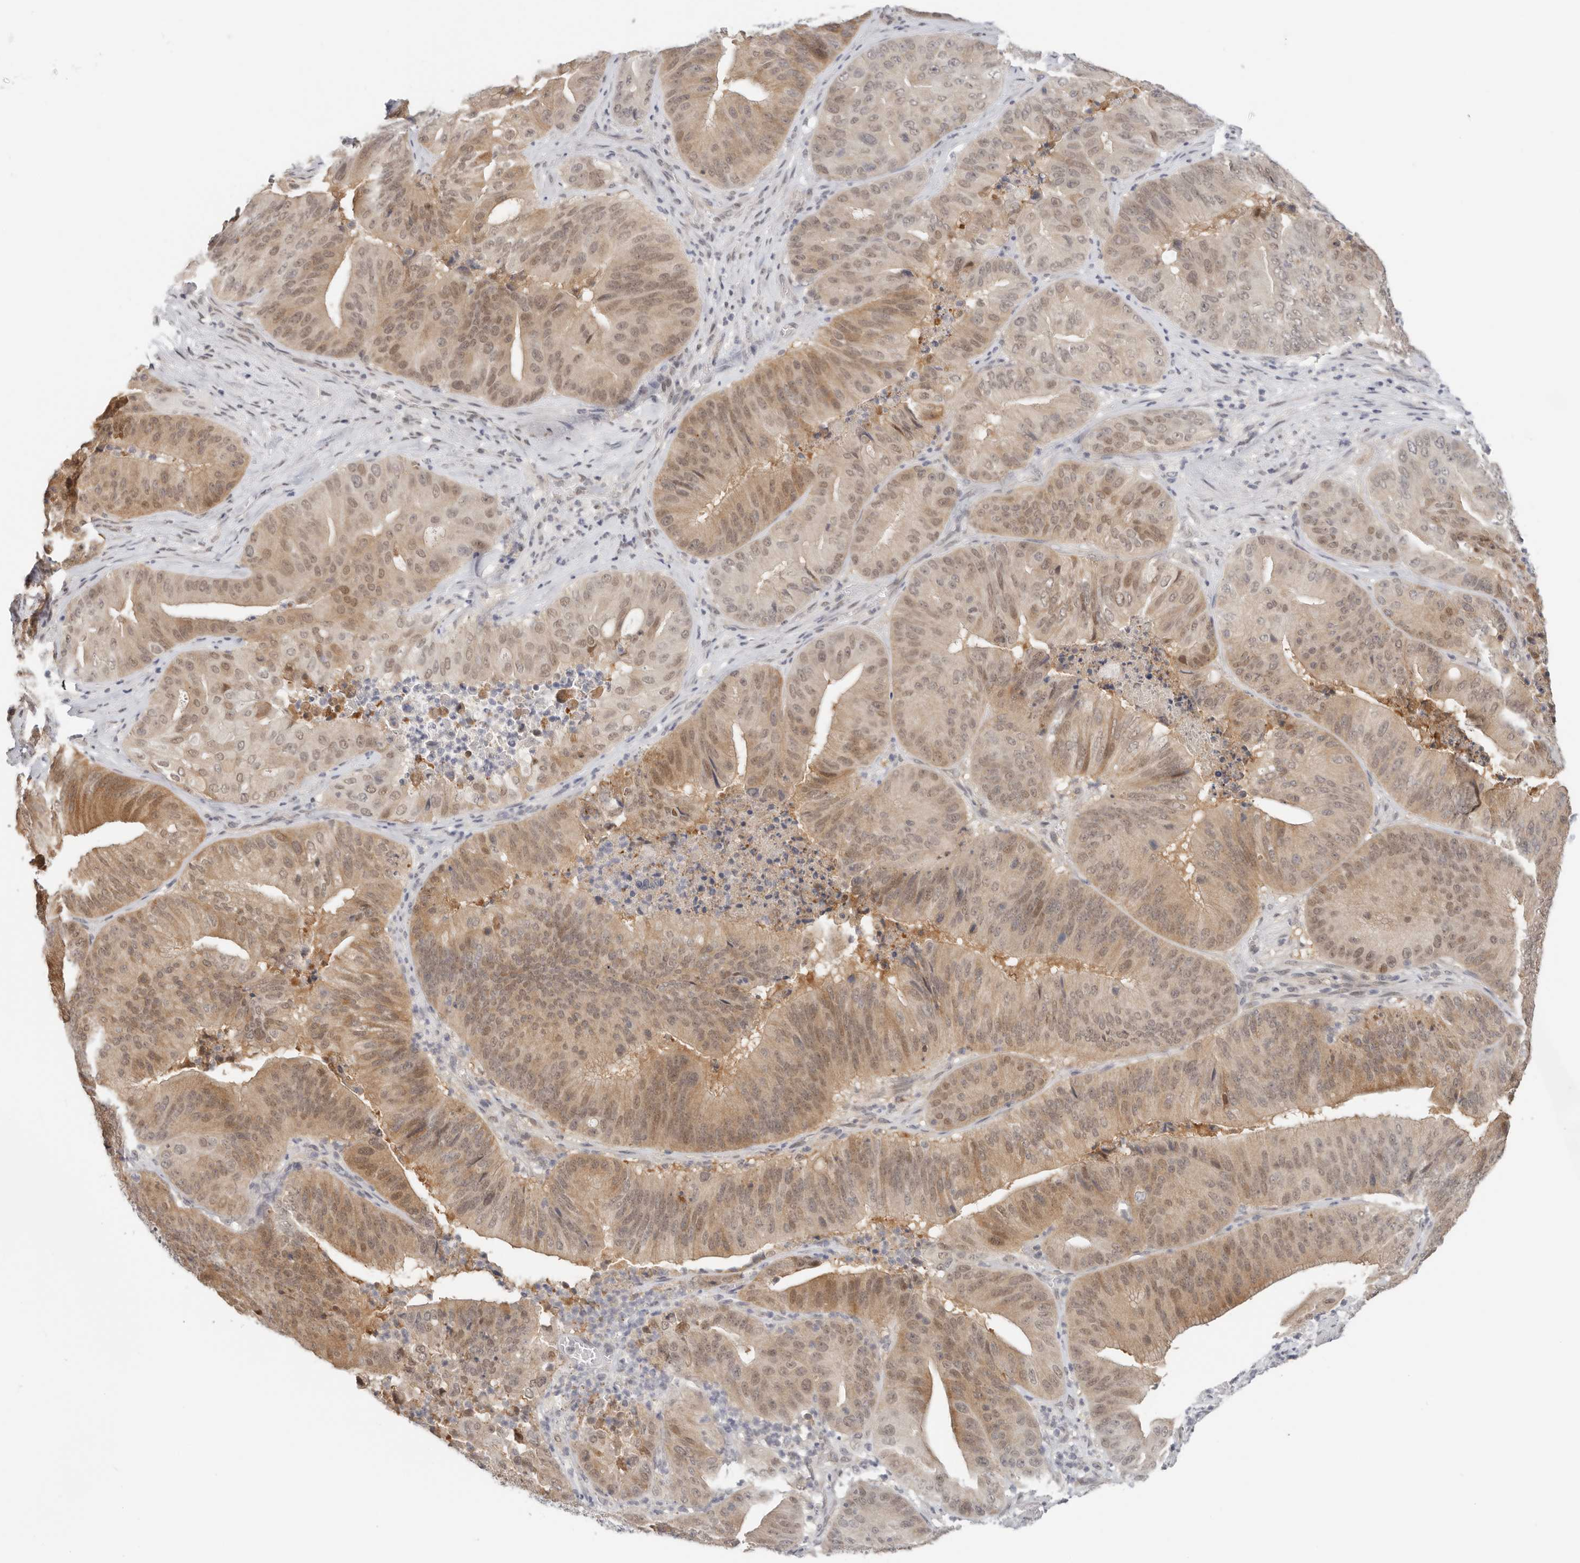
{"staining": {"intensity": "moderate", "quantity": "25%-75%", "location": "cytoplasmic/membranous,nuclear"}, "tissue": "pancreatic cancer", "cell_type": "Tumor cells", "image_type": "cancer", "snomed": [{"axis": "morphology", "description": "Adenocarcinoma, NOS"}, {"axis": "topography", "description": "Pancreas"}], "caption": "Pancreatic cancer (adenocarcinoma) stained with a protein marker shows moderate staining in tumor cells.", "gene": "LARP7", "patient": {"sex": "female", "age": 77}}